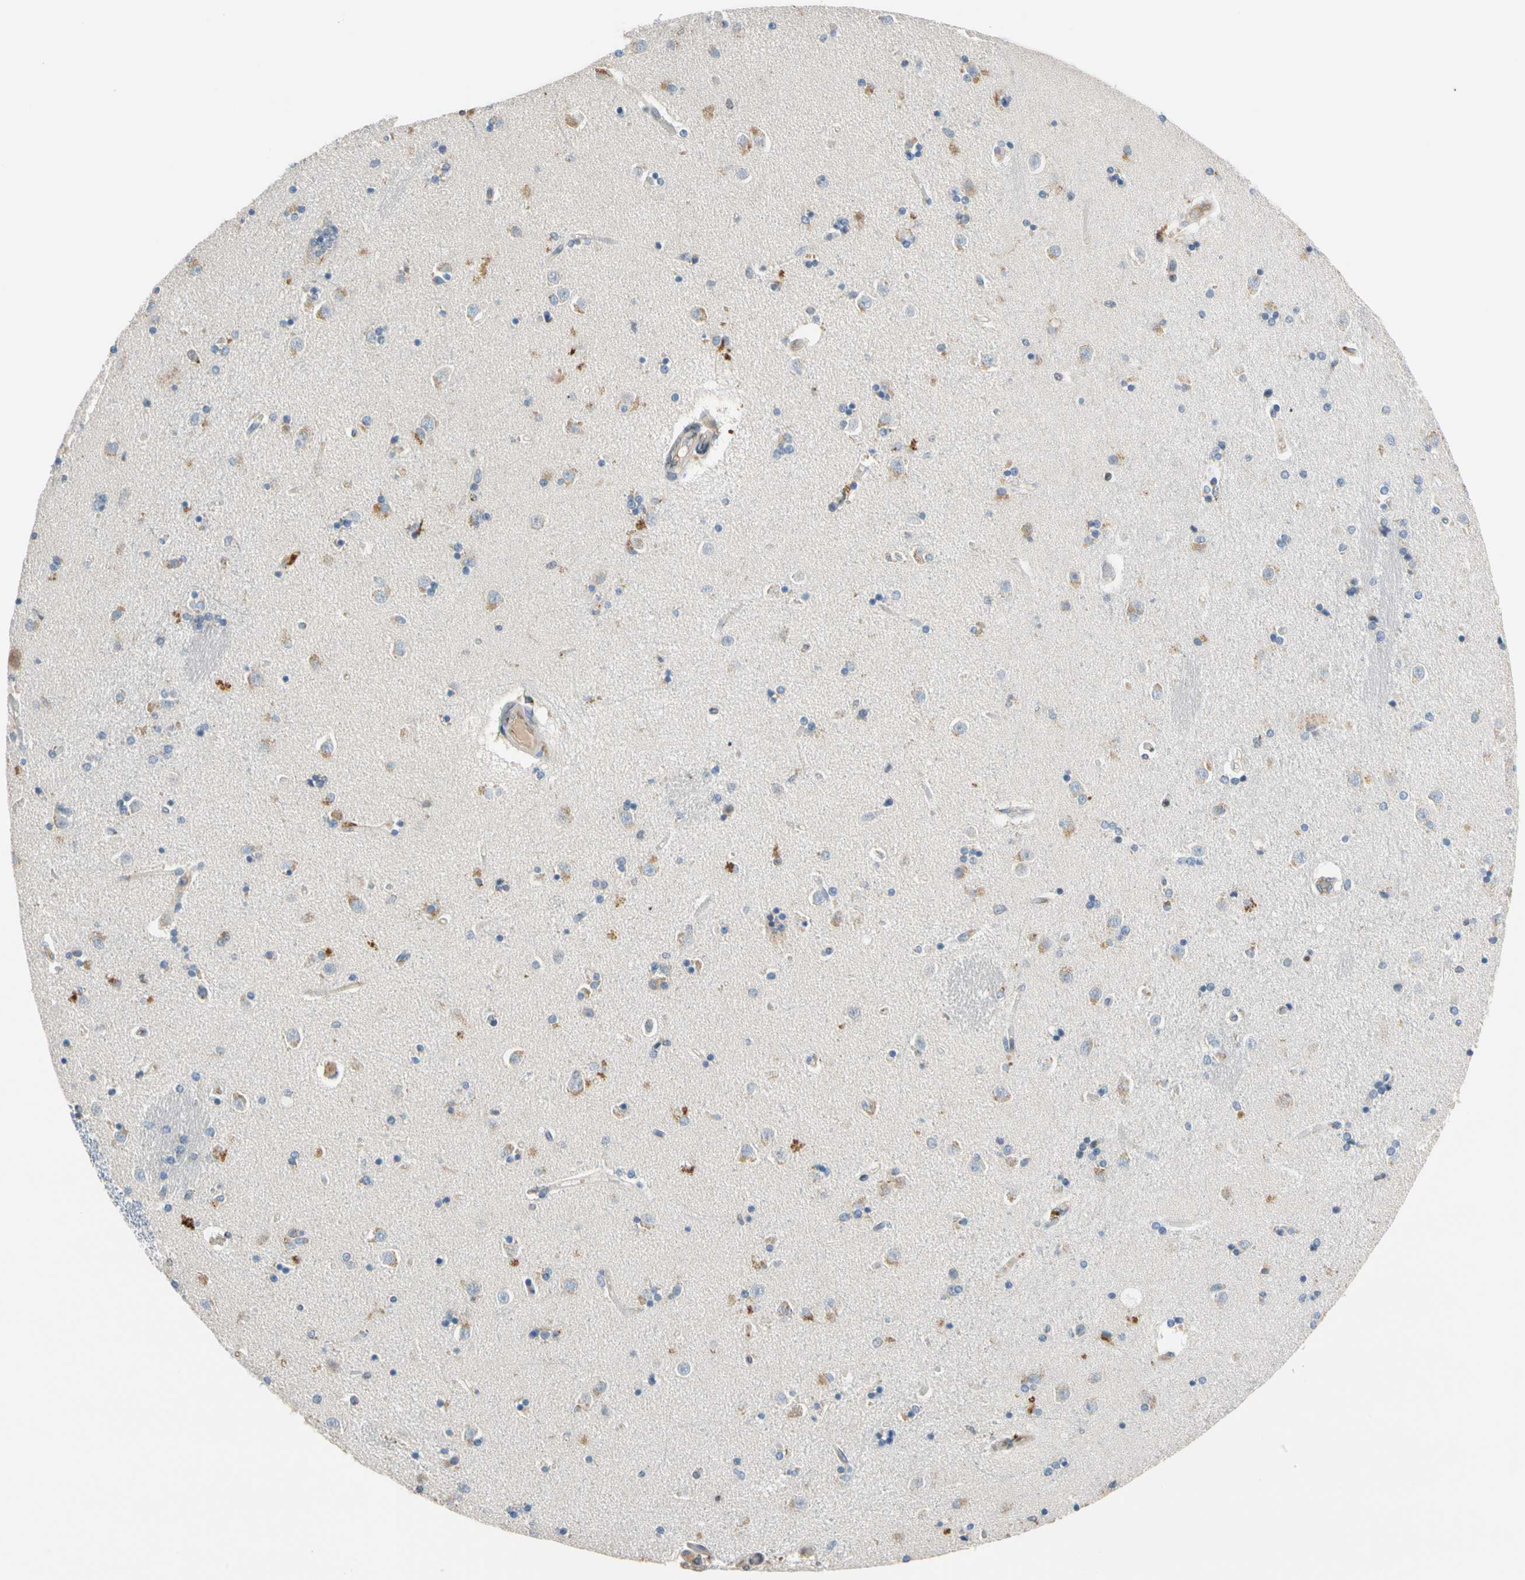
{"staining": {"intensity": "moderate", "quantity": "<25%", "location": "cytoplasmic/membranous,nuclear"}, "tissue": "caudate", "cell_type": "Glial cells", "image_type": "normal", "snomed": [{"axis": "morphology", "description": "Normal tissue, NOS"}, {"axis": "topography", "description": "Lateral ventricle wall"}], "caption": "Glial cells display low levels of moderate cytoplasmic/membranous,nuclear expression in approximately <25% of cells in benign human caudate. The staining was performed using DAB, with brown indicating positive protein expression. Nuclei are stained blue with hematoxylin.", "gene": "GPSM2", "patient": {"sex": "female", "age": 54}}